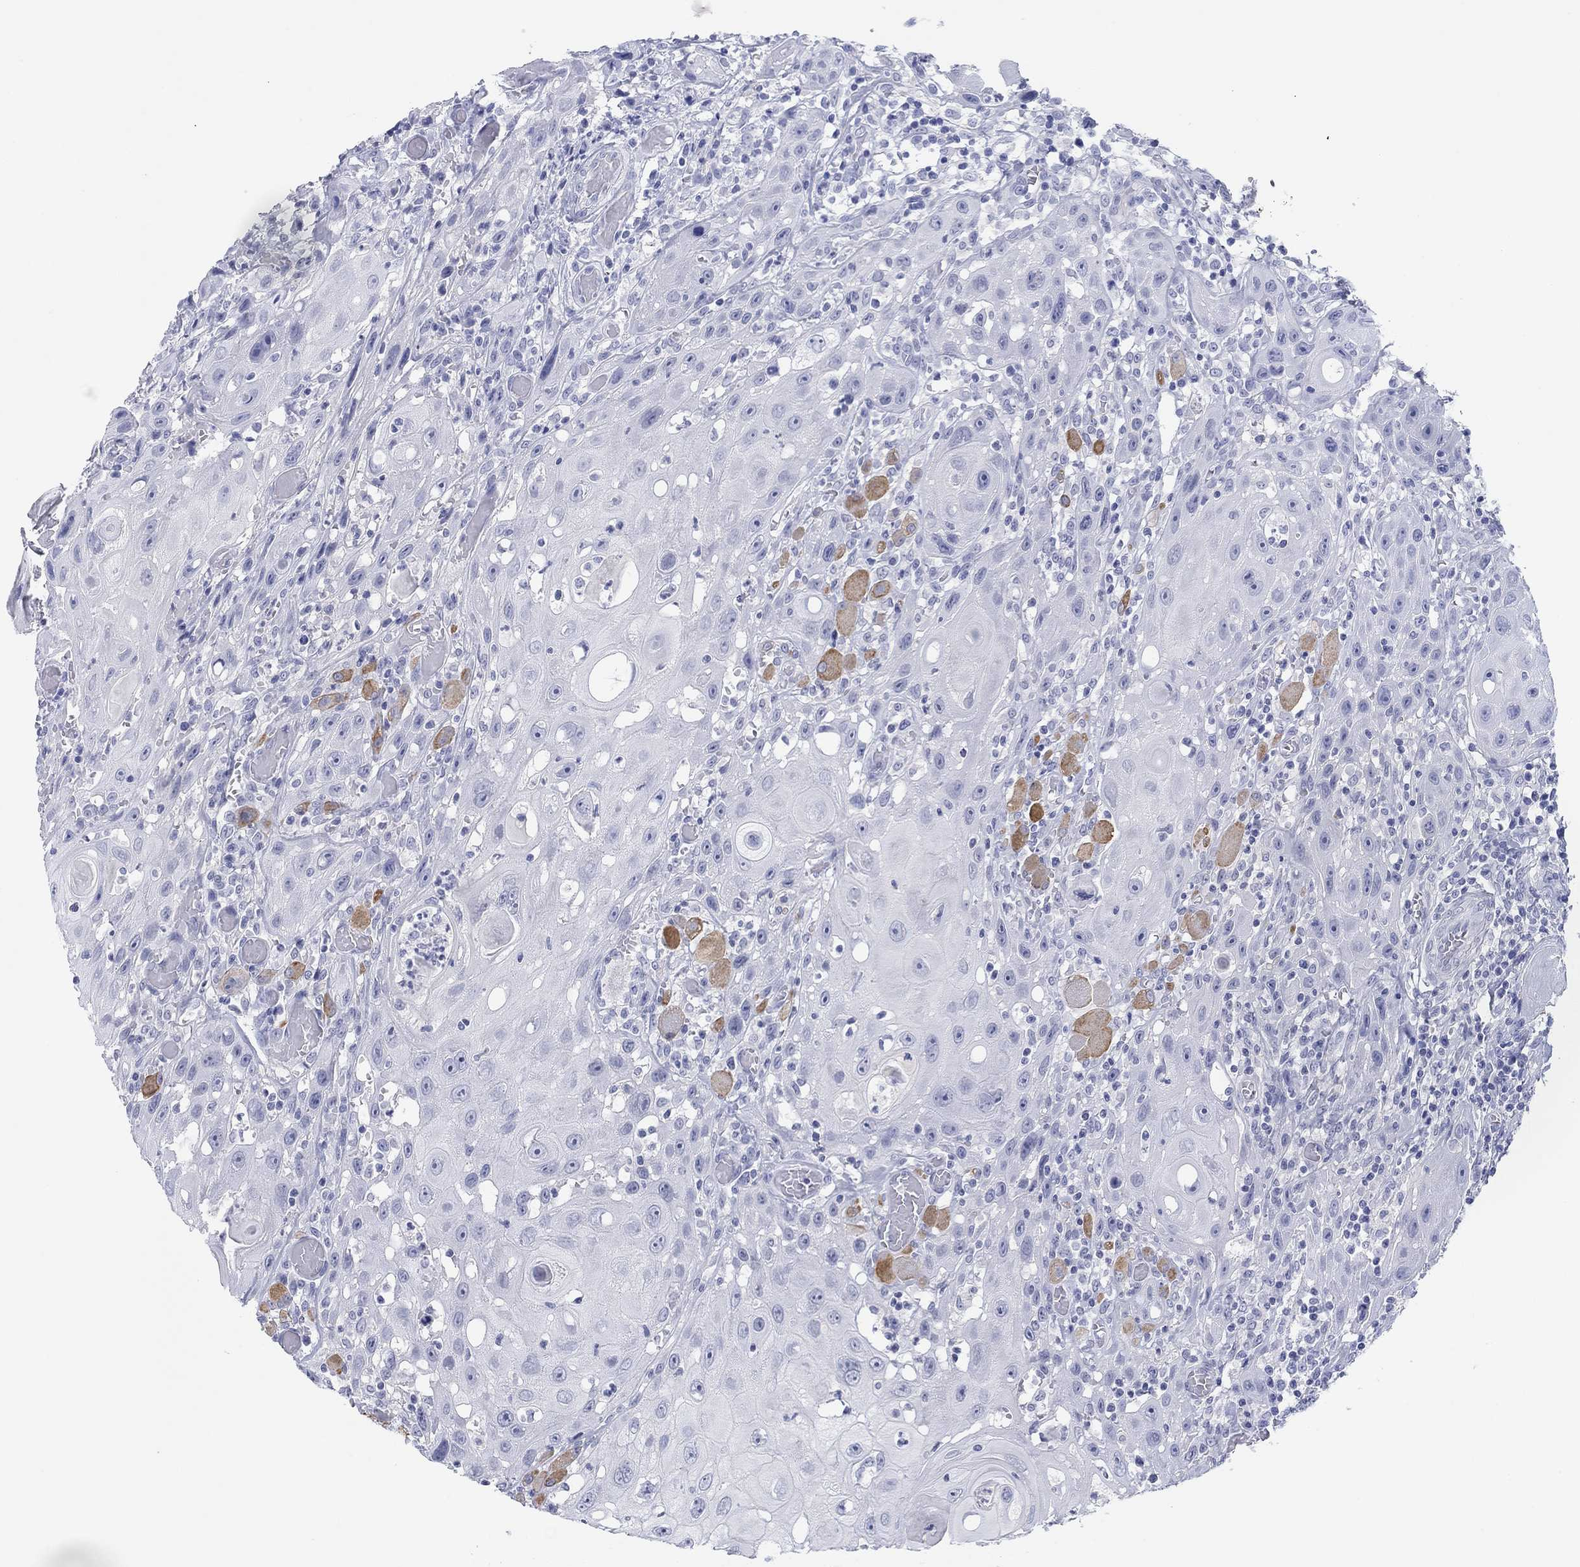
{"staining": {"intensity": "negative", "quantity": "none", "location": "none"}, "tissue": "head and neck cancer", "cell_type": "Tumor cells", "image_type": "cancer", "snomed": [{"axis": "morphology", "description": "Normal tissue, NOS"}, {"axis": "morphology", "description": "Squamous cell carcinoma, NOS"}, {"axis": "topography", "description": "Oral tissue"}, {"axis": "topography", "description": "Head-Neck"}], "caption": "This photomicrograph is of head and neck cancer stained with immunohistochemistry (IHC) to label a protein in brown with the nuclei are counter-stained blue. There is no expression in tumor cells.", "gene": "PDYN", "patient": {"sex": "male", "age": 71}}